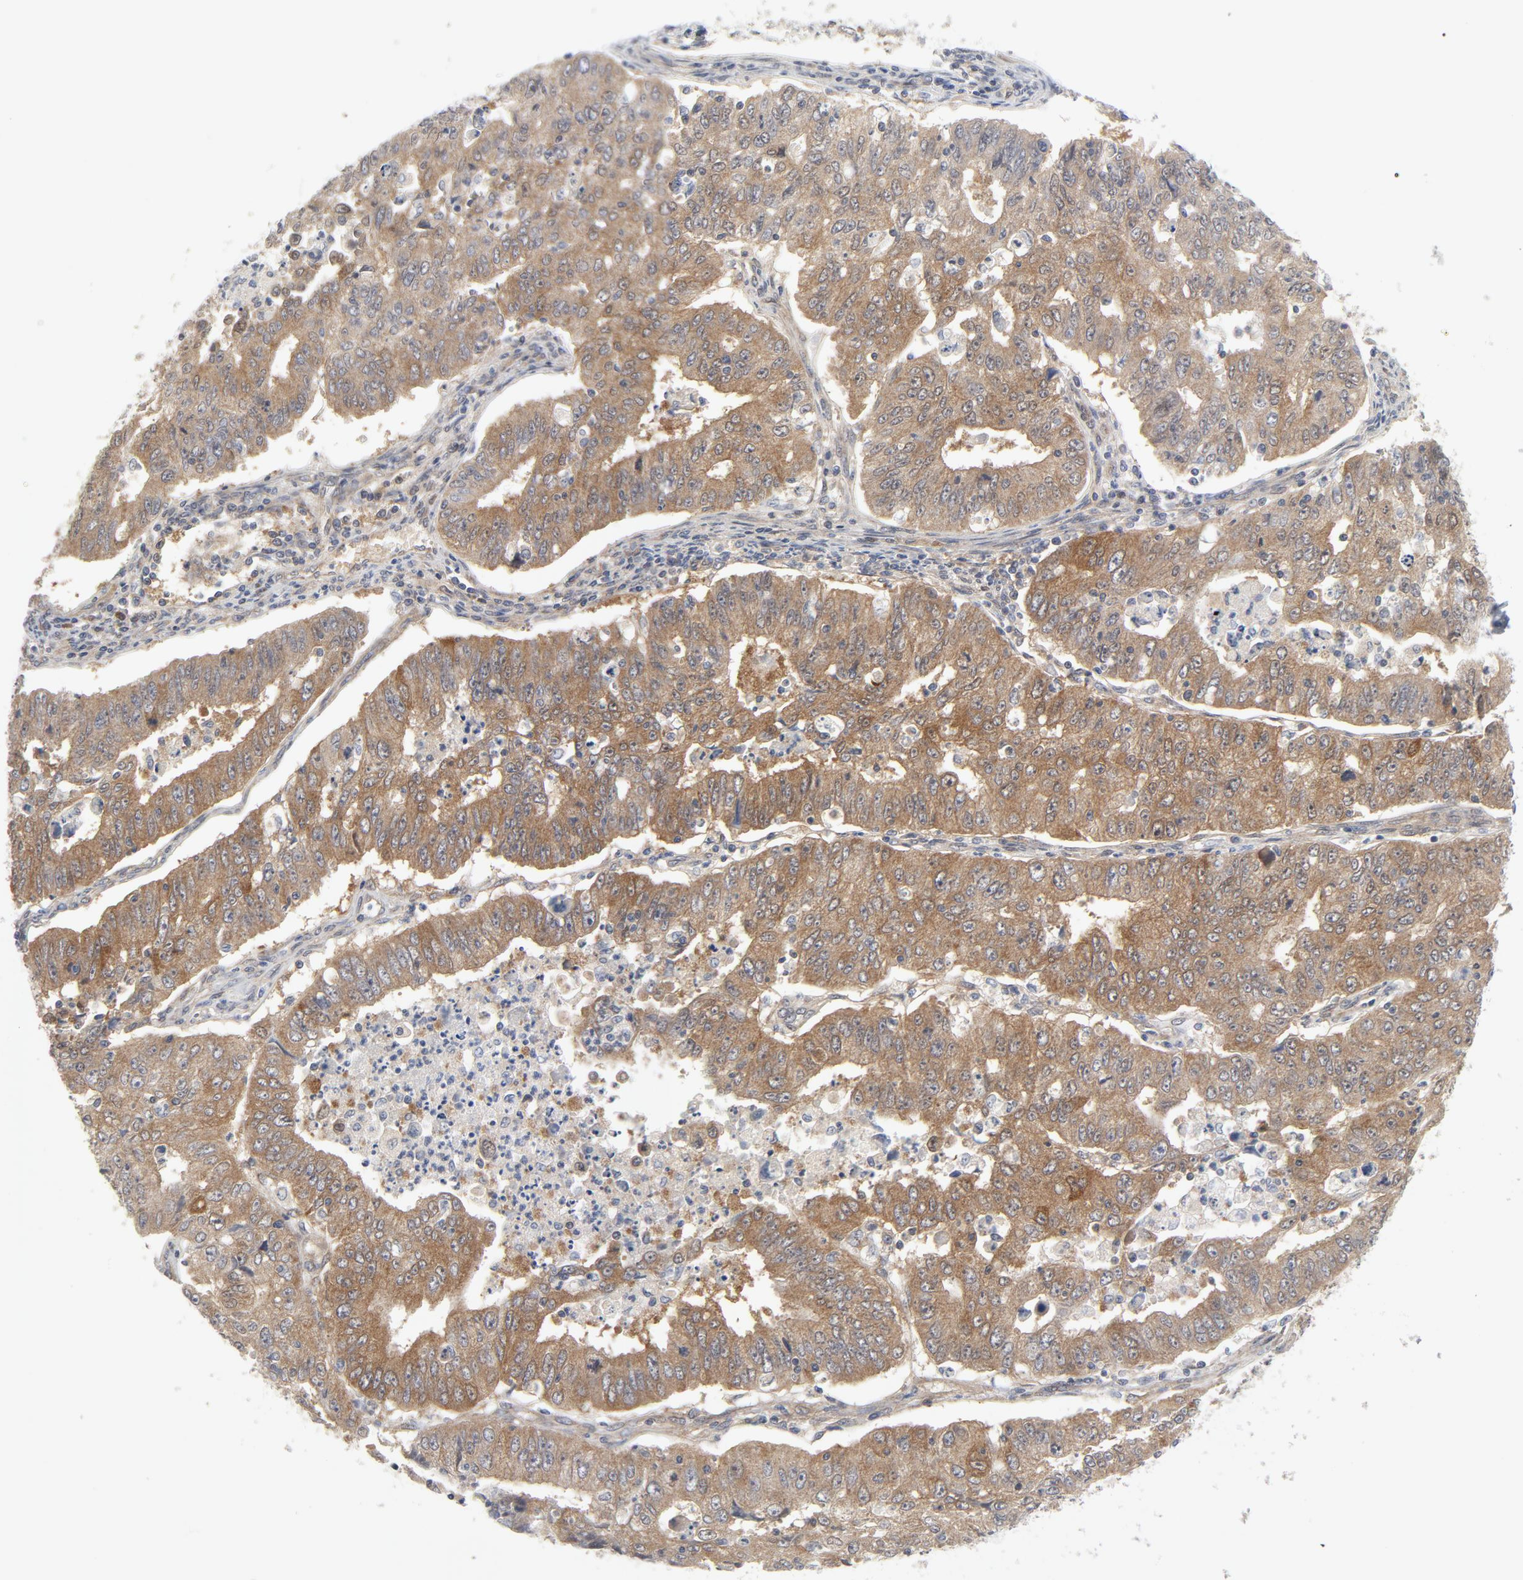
{"staining": {"intensity": "moderate", "quantity": ">75%", "location": "cytoplasmic/membranous"}, "tissue": "endometrial cancer", "cell_type": "Tumor cells", "image_type": "cancer", "snomed": [{"axis": "morphology", "description": "Adenocarcinoma, NOS"}, {"axis": "topography", "description": "Endometrium"}], "caption": "Immunohistochemical staining of human adenocarcinoma (endometrial) exhibits medium levels of moderate cytoplasmic/membranous protein positivity in approximately >75% of tumor cells.", "gene": "BAD", "patient": {"sex": "female", "age": 42}}